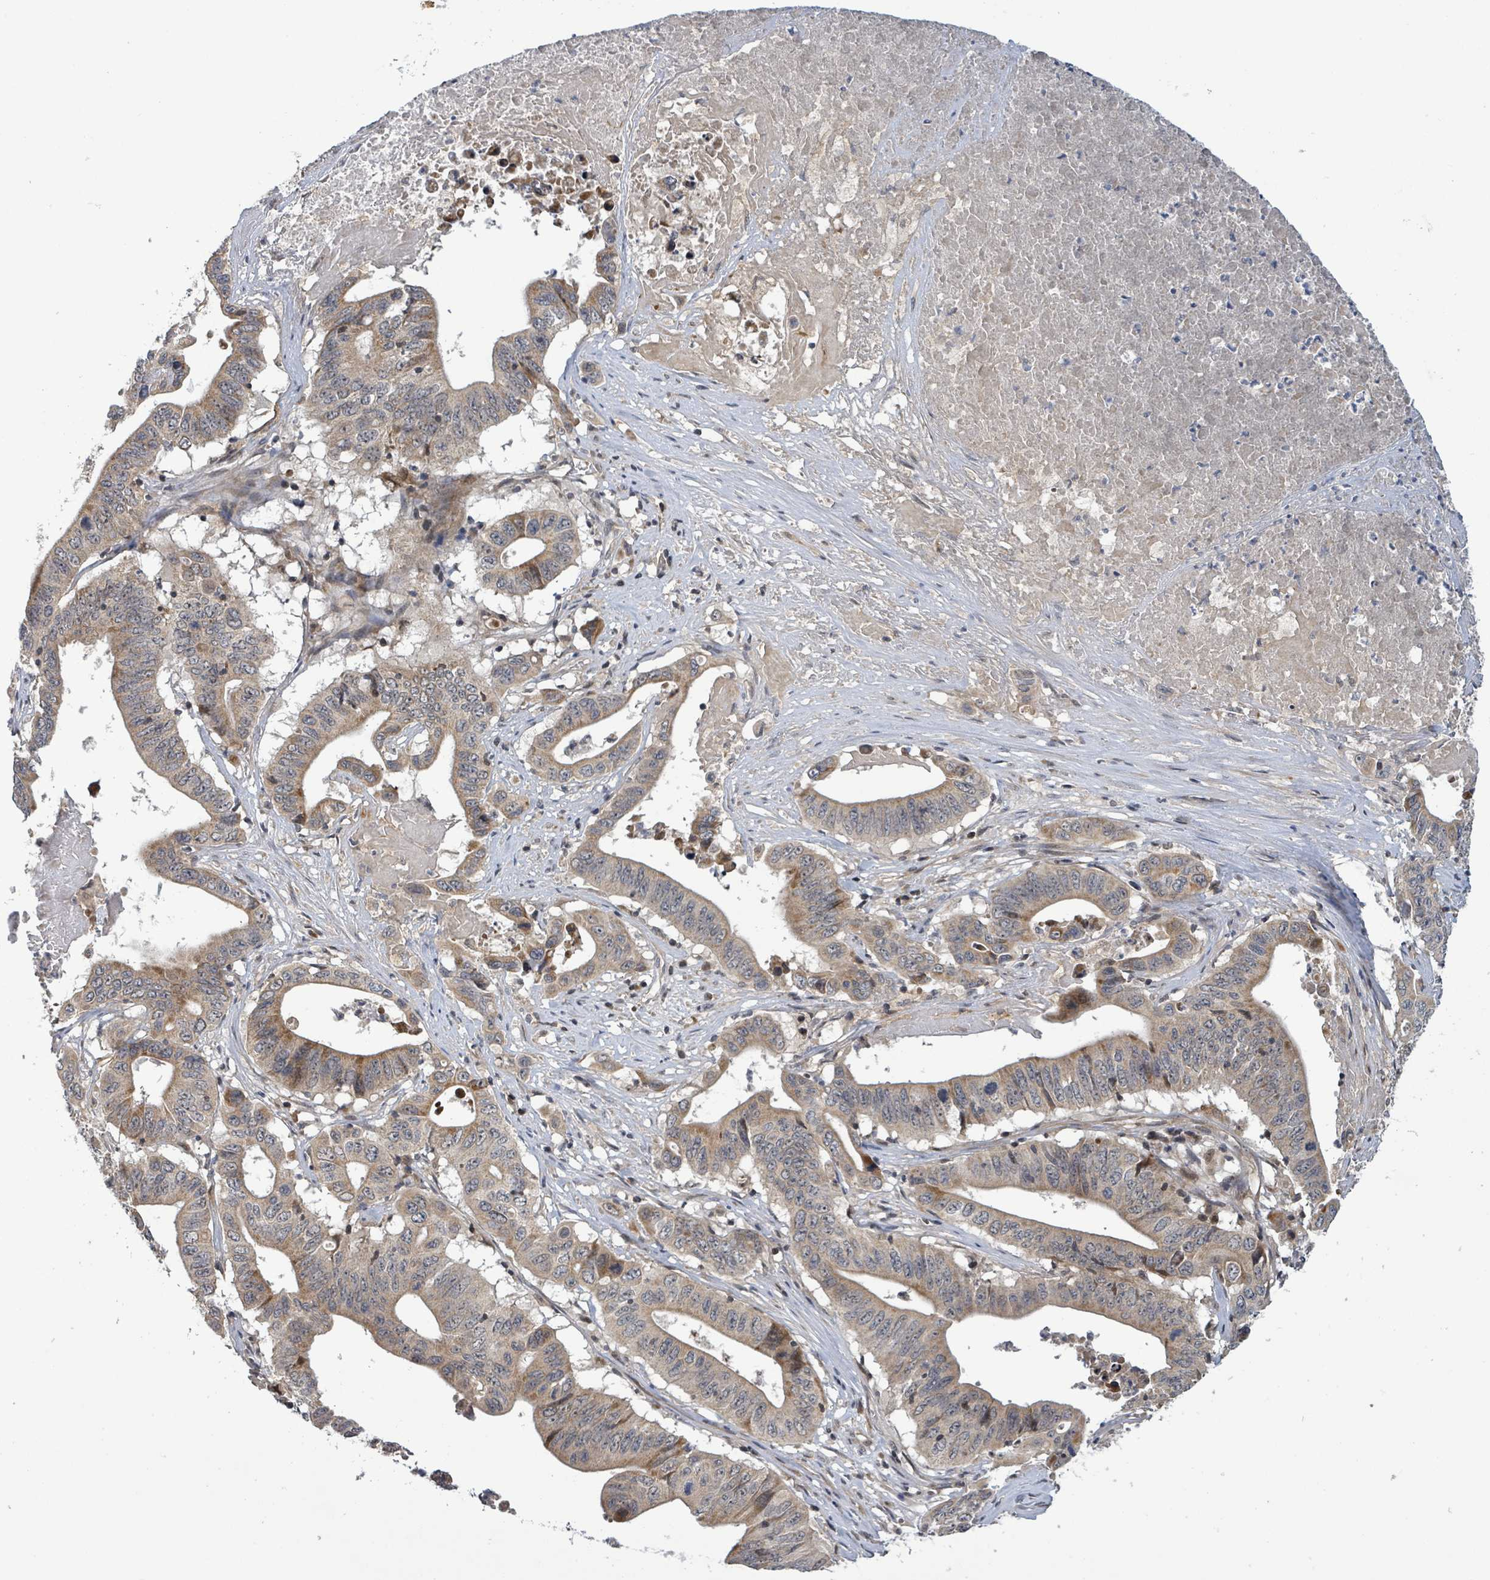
{"staining": {"intensity": "moderate", "quantity": "25%-75%", "location": "cytoplasmic/membranous"}, "tissue": "lung cancer", "cell_type": "Tumor cells", "image_type": "cancer", "snomed": [{"axis": "morphology", "description": "Adenocarcinoma, NOS"}, {"axis": "topography", "description": "Lung"}], "caption": "Immunohistochemical staining of human lung cancer shows medium levels of moderate cytoplasmic/membranous protein expression in about 25%-75% of tumor cells. The staining was performed using DAB to visualize the protein expression in brown, while the nuclei were stained in blue with hematoxylin (Magnification: 20x).", "gene": "ITGA11", "patient": {"sex": "female", "age": 60}}